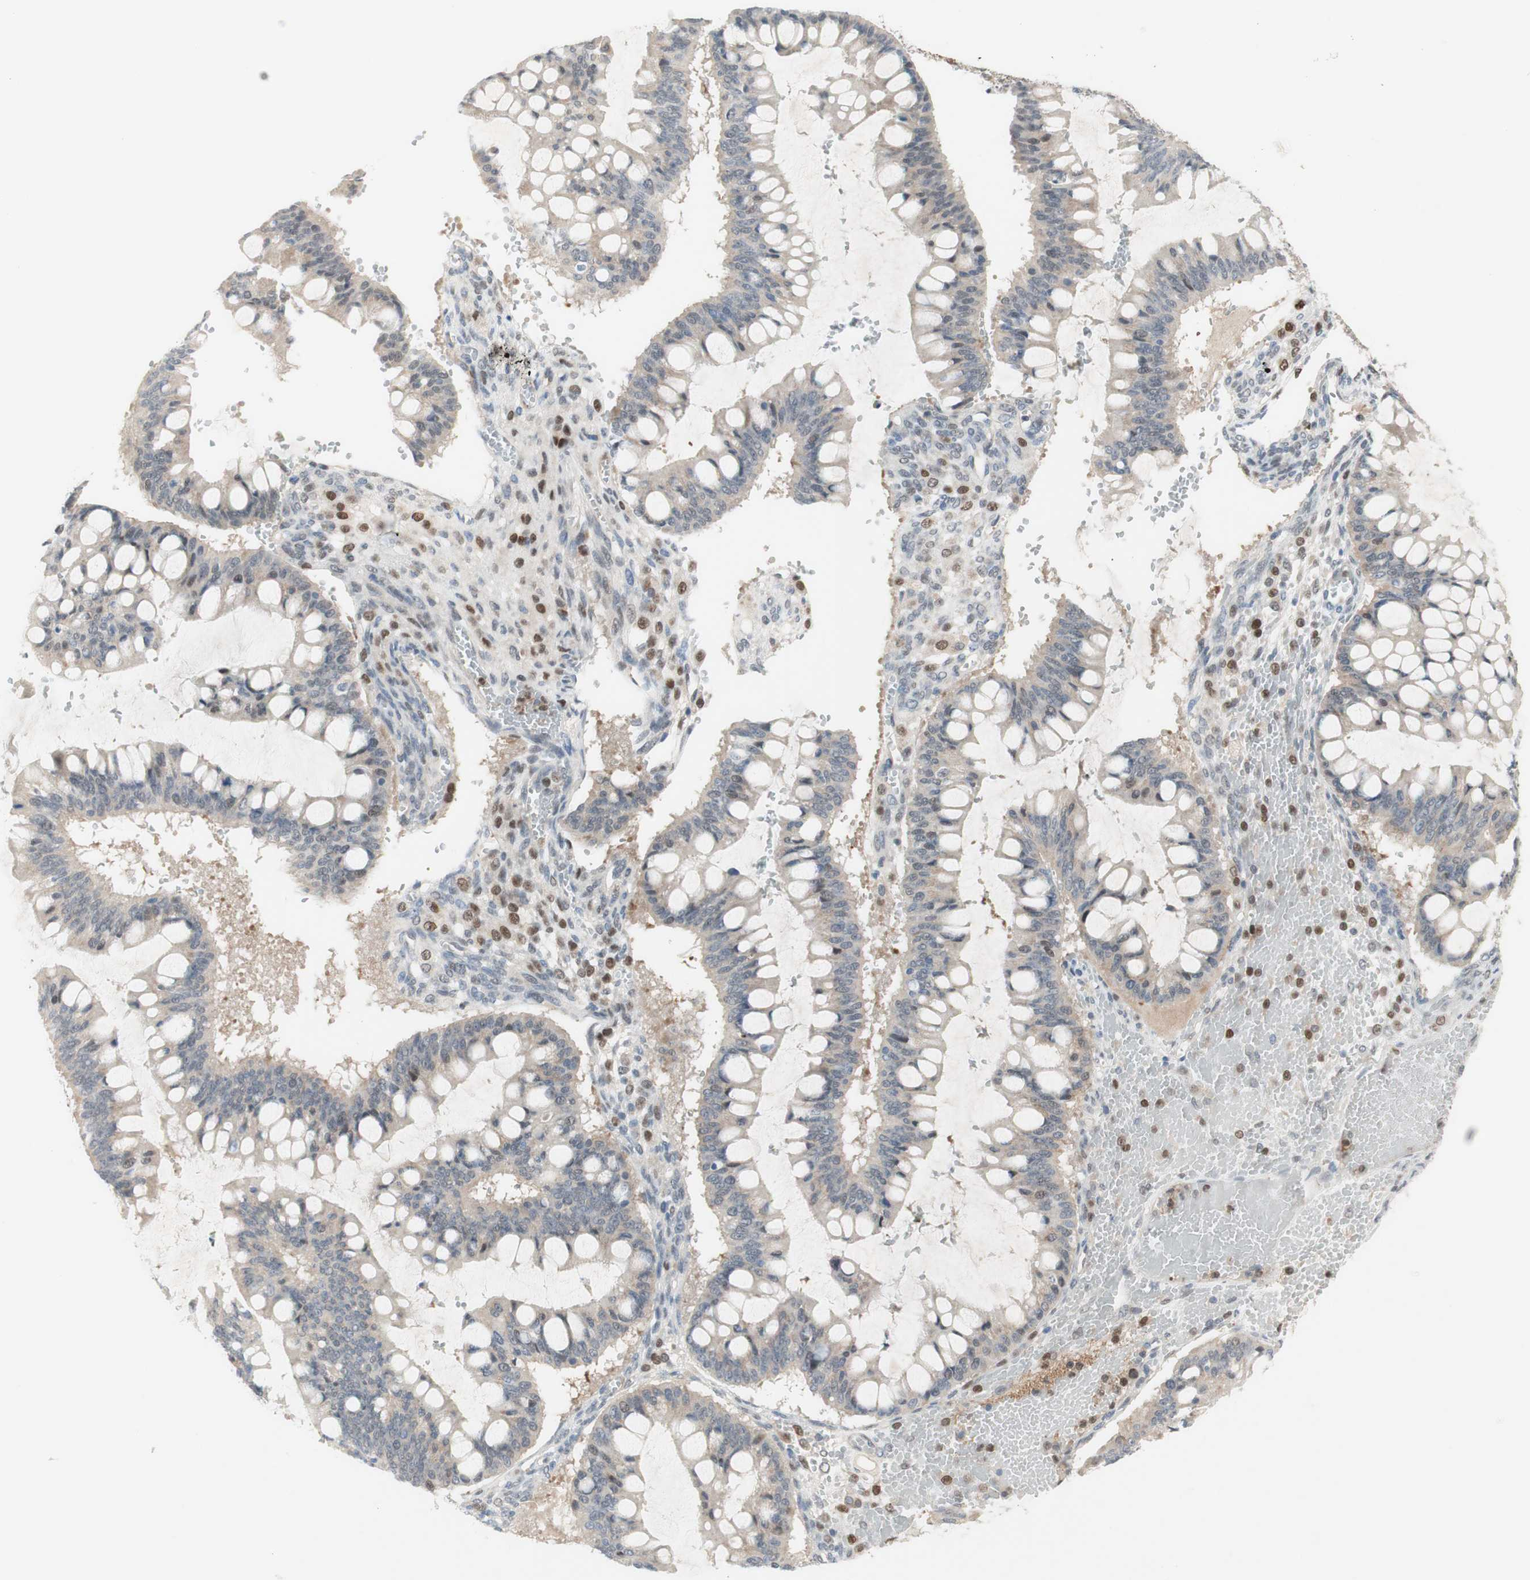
{"staining": {"intensity": "weak", "quantity": "<25%", "location": "cytoplasmic/membranous,nuclear"}, "tissue": "ovarian cancer", "cell_type": "Tumor cells", "image_type": "cancer", "snomed": [{"axis": "morphology", "description": "Cystadenocarcinoma, mucinous, NOS"}, {"axis": "topography", "description": "Ovary"}], "caption": "Immunohistochemistry micrograph of neoplastic tissue: human ovarian cancer stained with DAB (3,3'-diaminobenzidine) shows no significant protein staining in tumor cells.", "gene": "RFNG", "patient": {"sex": "female", "age": 73}}